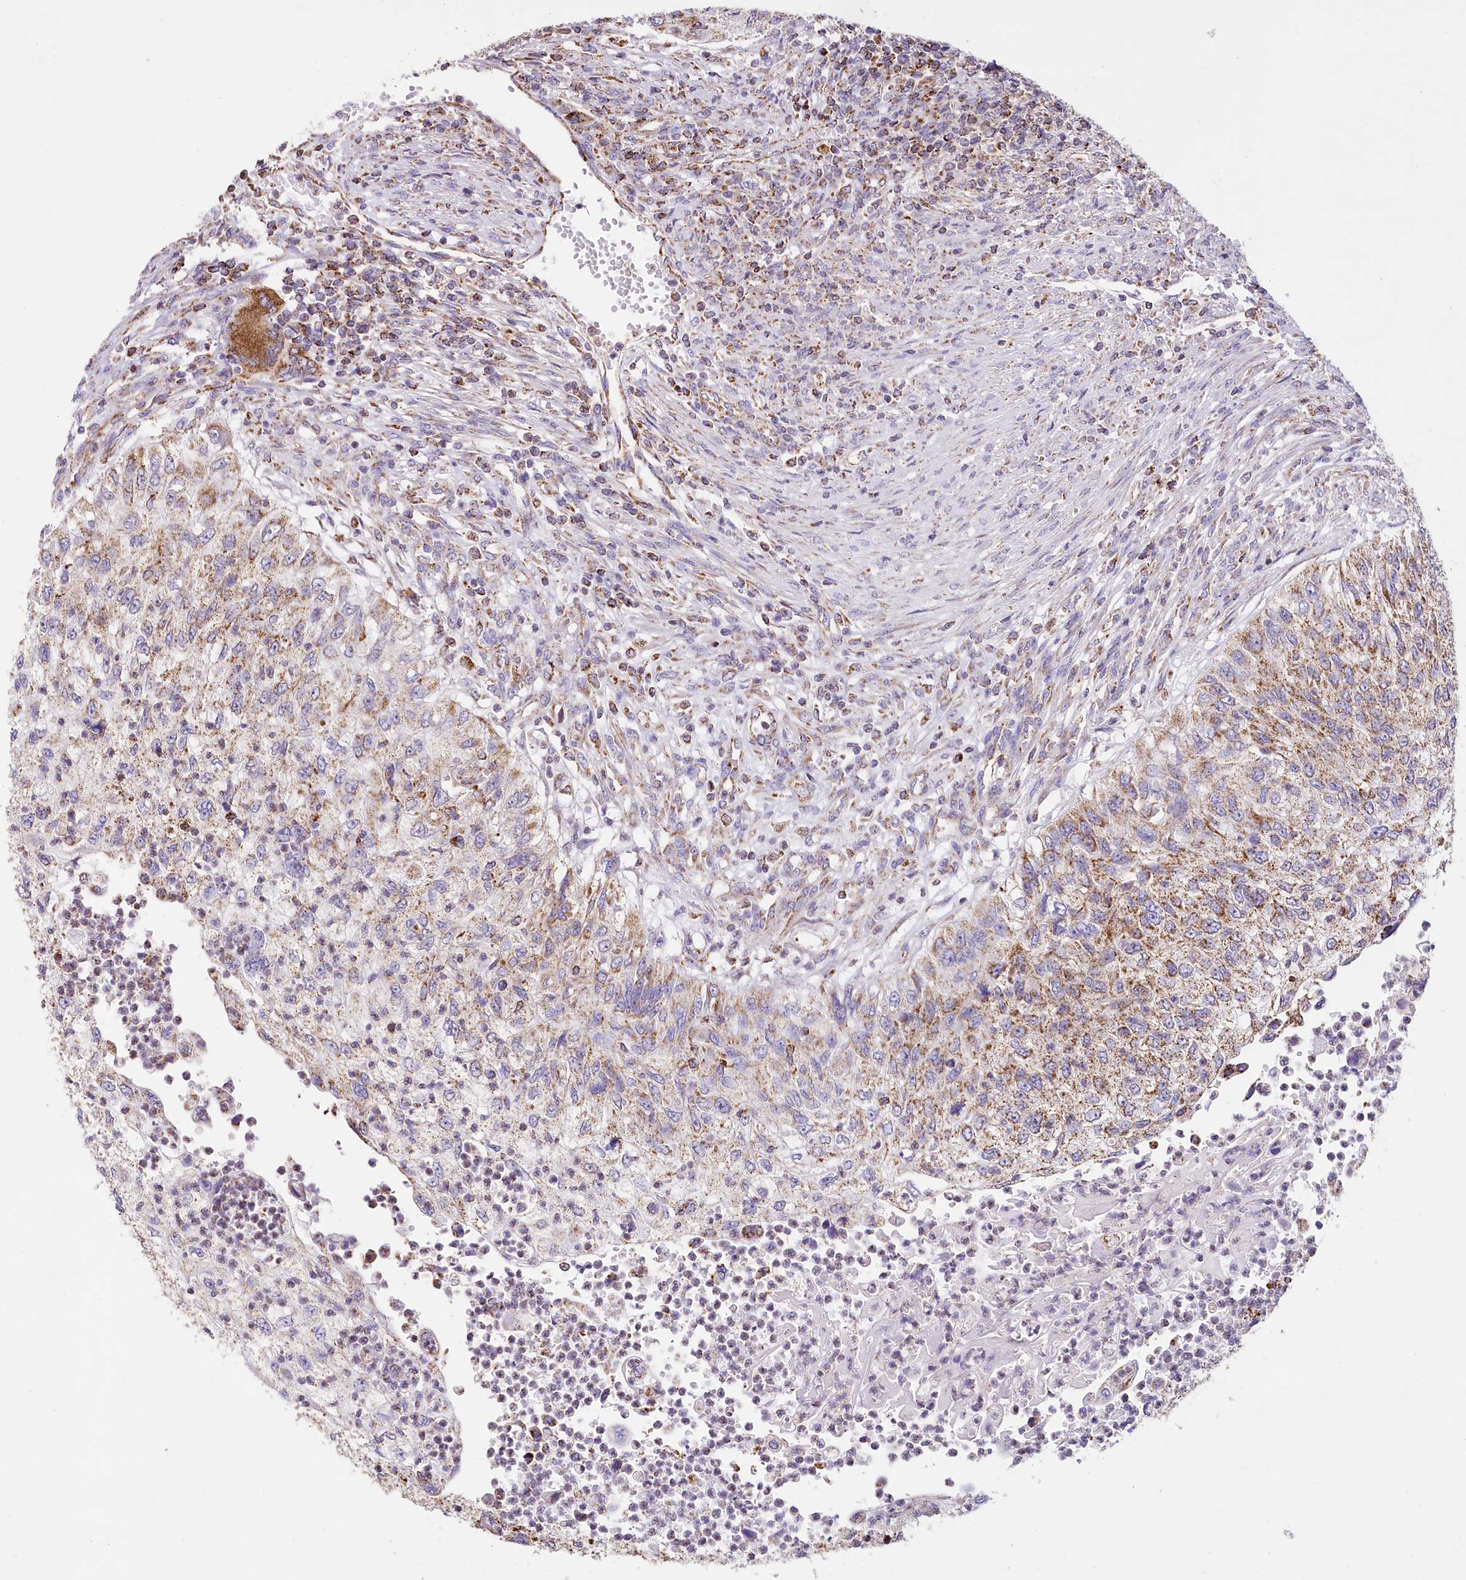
{"staining": {"intensity": "moderate", "quantity": "25%-75%", "location": "cytoplasmic/membranous"}, "tissue": "urothelial cancer", "cell_type": "Tumor cells", "image_type": "cancer", "snomed": [{"axis": "morphology", "description": "Urothelial carcinoma, High grade"}, {"axis": "topography", "description": "Urinary bladder"}], "caption": "The immunohistochemical stain highlights moderate cytoplasmic/membranous expression in tumor cells of urothelial cancer tissue. The protein of interest is shown in brown color, while the nuclei are stained blue.", "gene": "LSS", "patient": {"sex": "female", "age": 60}}